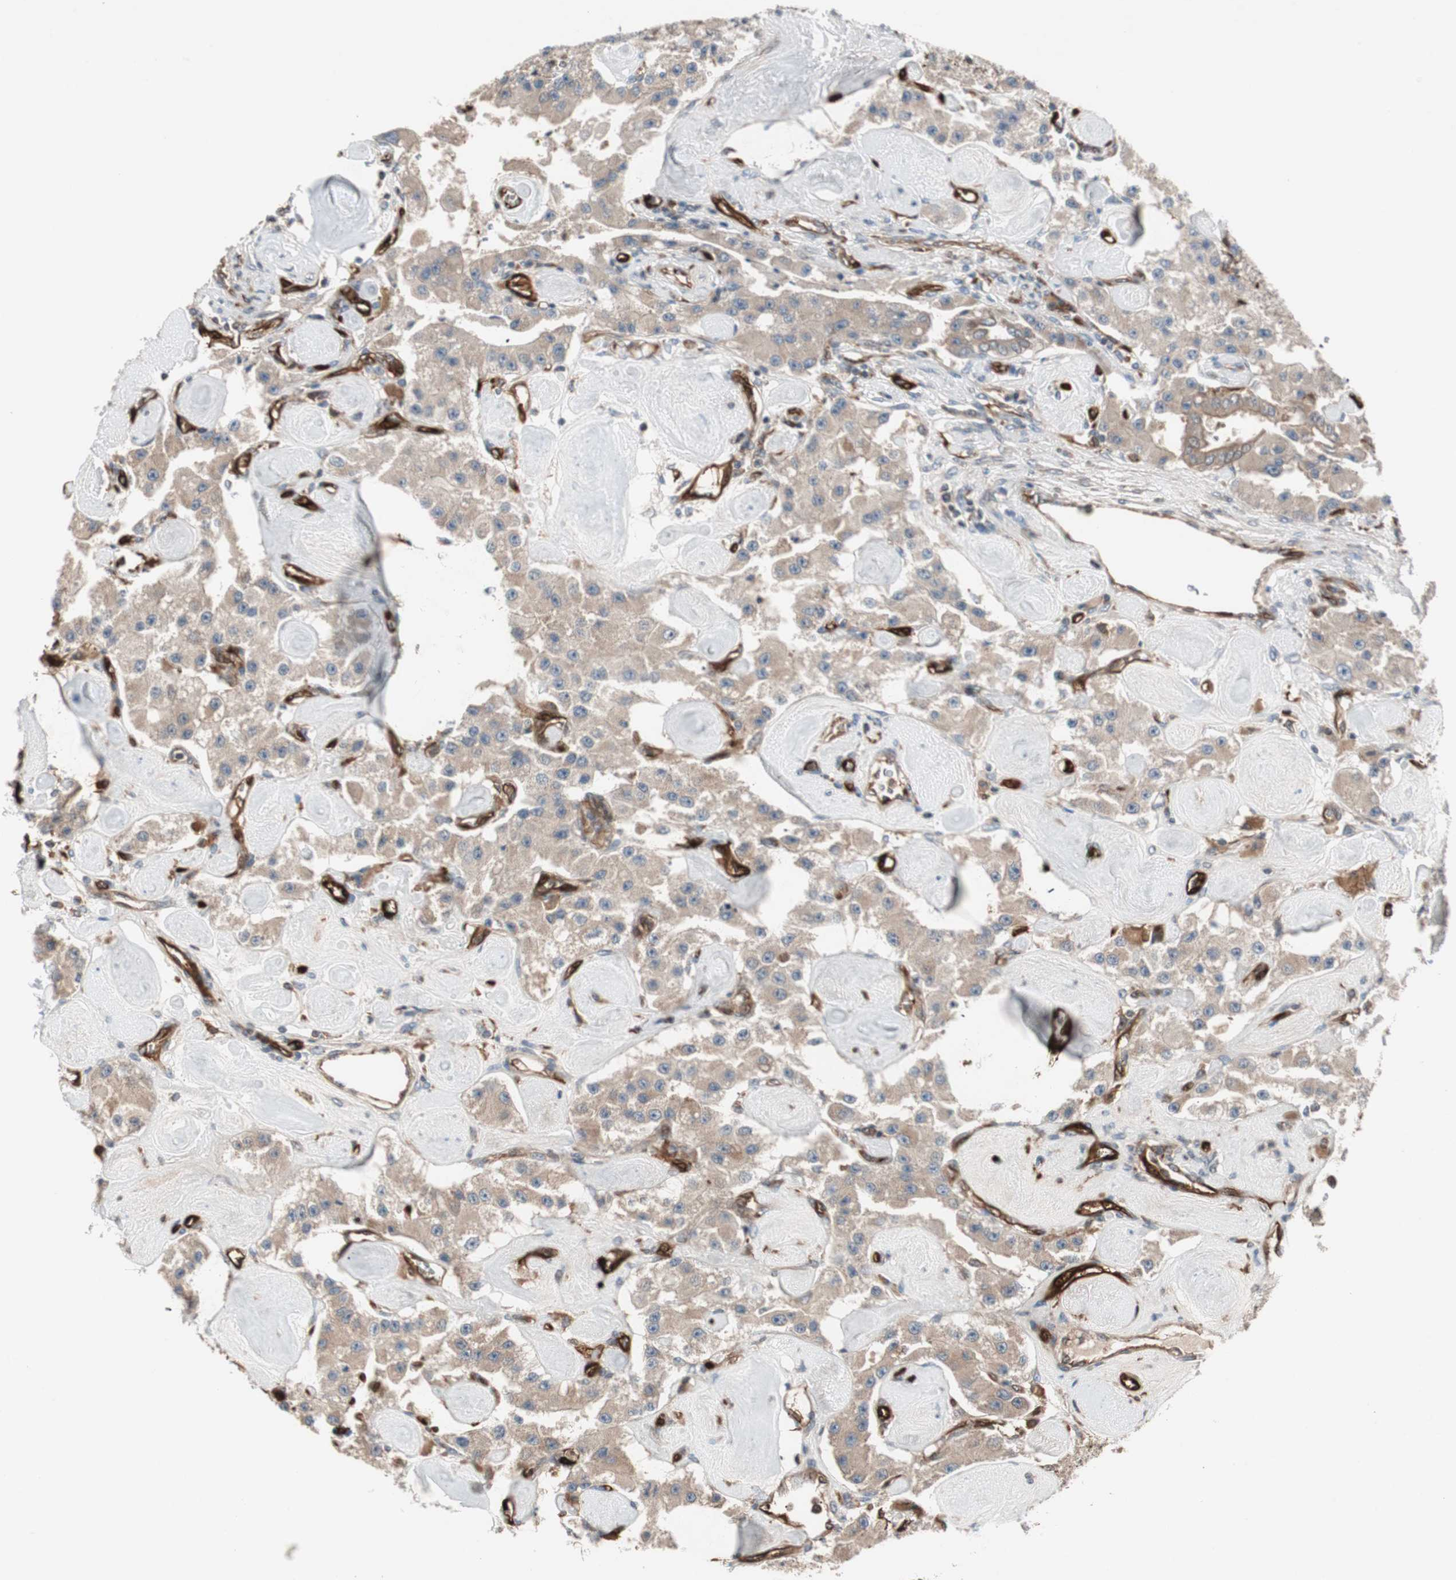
{"staining": {"intensity": "moderate", "quantity": ">75%", "location": "cytoplasmic/membranous"}, "tissue": "carcinoid", "cell_type": "Tumor cells", "image_type": "cancer", "snomed": [{"axis": "morphology", "description": "Carcinoid, malignant, NOS"}, {"axis": "topography", "description": "Pancreas"}], "caption": "IHC staining of carcinoid, which shows medium levels of moderate cytoplasmic/membranous expression in approximately >75% of tumor cells indicating moderate cytoplasmic/membranous protein staining. The staining was performed using DAB (3,3'-diaminobenzidine) (brown) for protein detection and nuclei were counterstained in hematoxylin (blue).", "gene": "STAB1", "patient": {"sex": "male", "age": 41}}